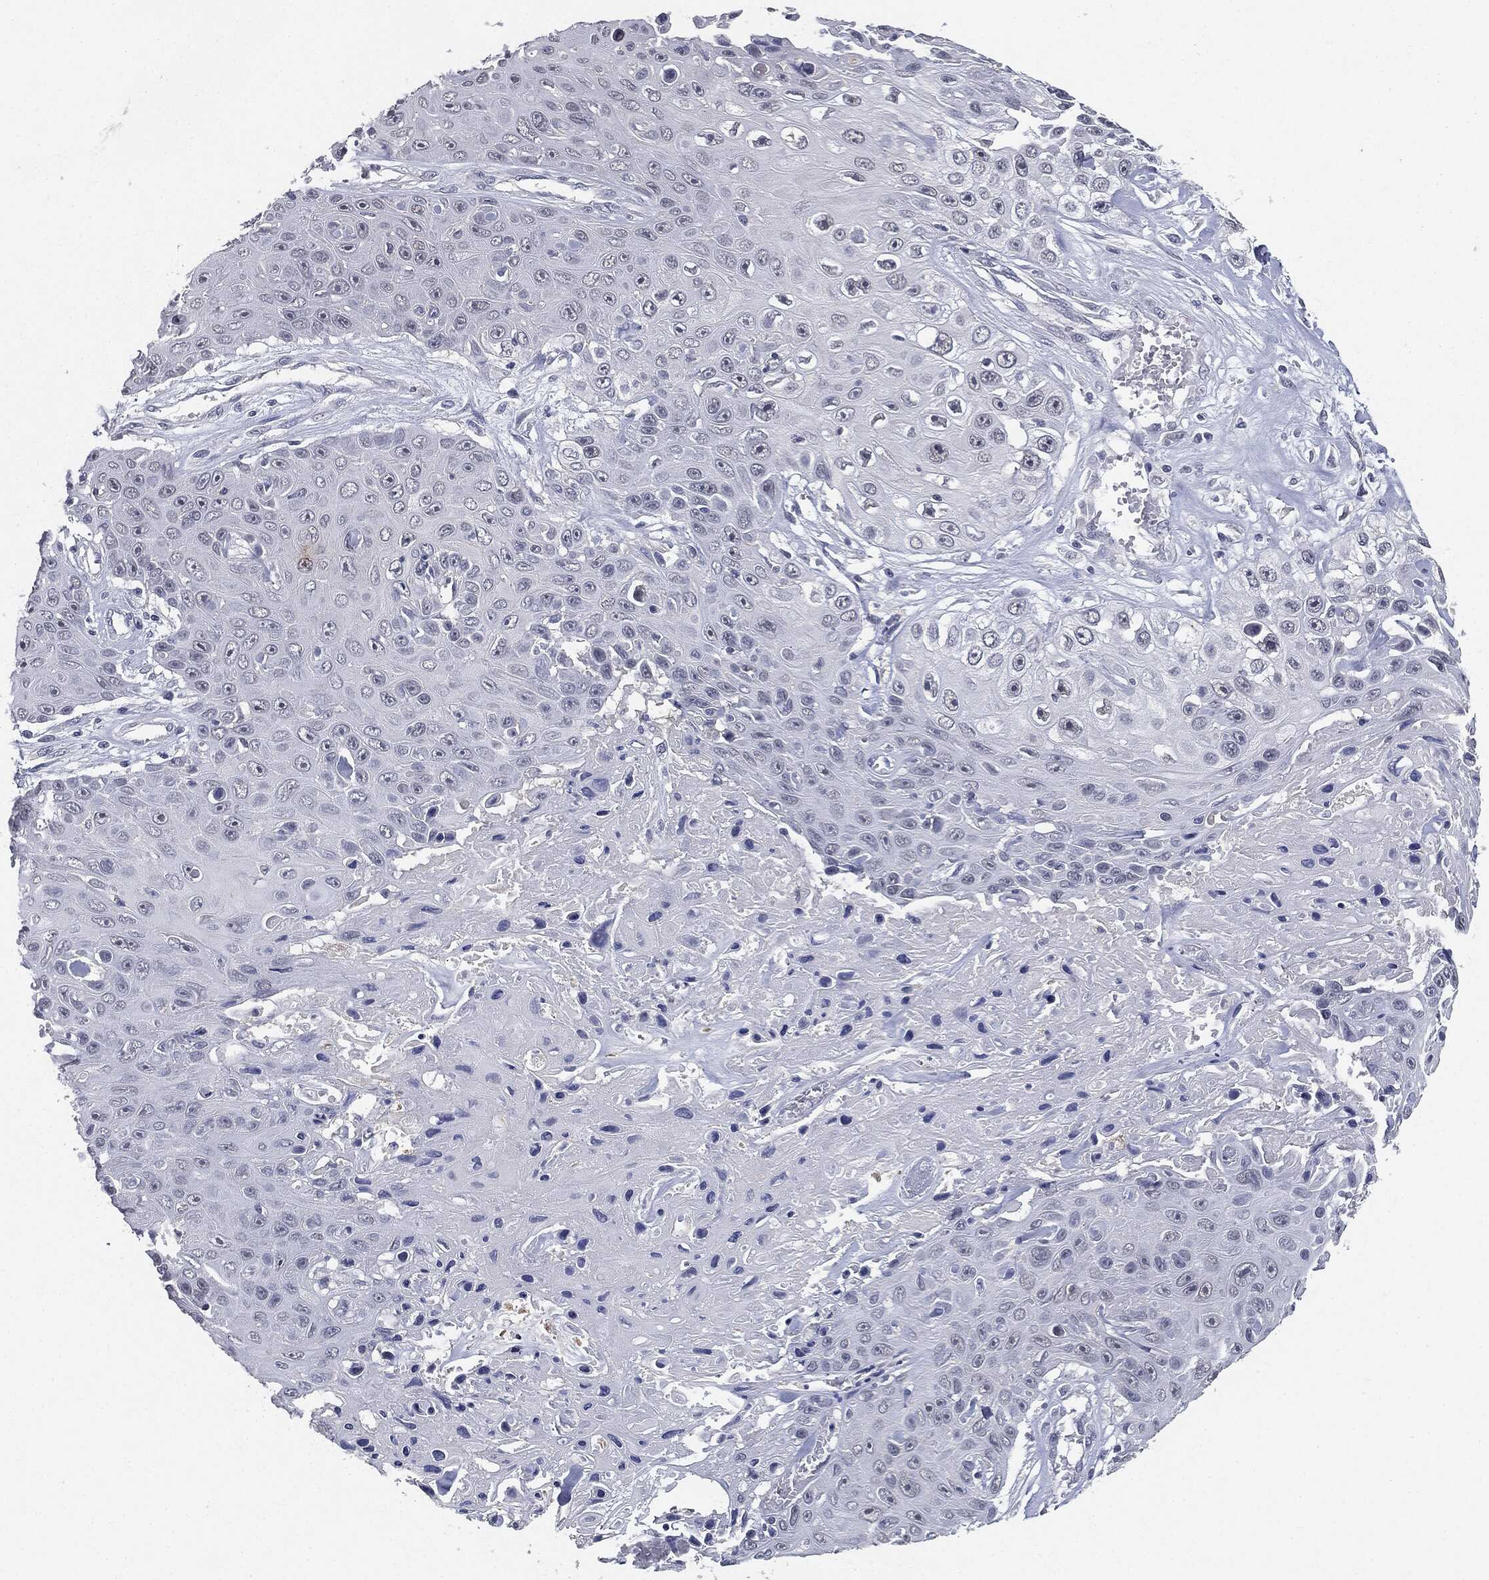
{"staining": {"intensity": "negative", "quantity": "none", "location": "none"}, "tissue": "skin cancer", "cell_type": "Tumor cells", "image_type": "cancer", "snomed": [{"axis": "morphology", "description": "Squamous cell carcinoma, NOS"}, {"axis": "topography", "description": "Skin"}], "caption": "Human squamous cell carcinoma (skin) stained for a protein using immunohistochemistry (IHC) exhibits no staining in tumor cells.", "gene": "SLC2A2", "patient": {"sex": "male", "age": 82}}